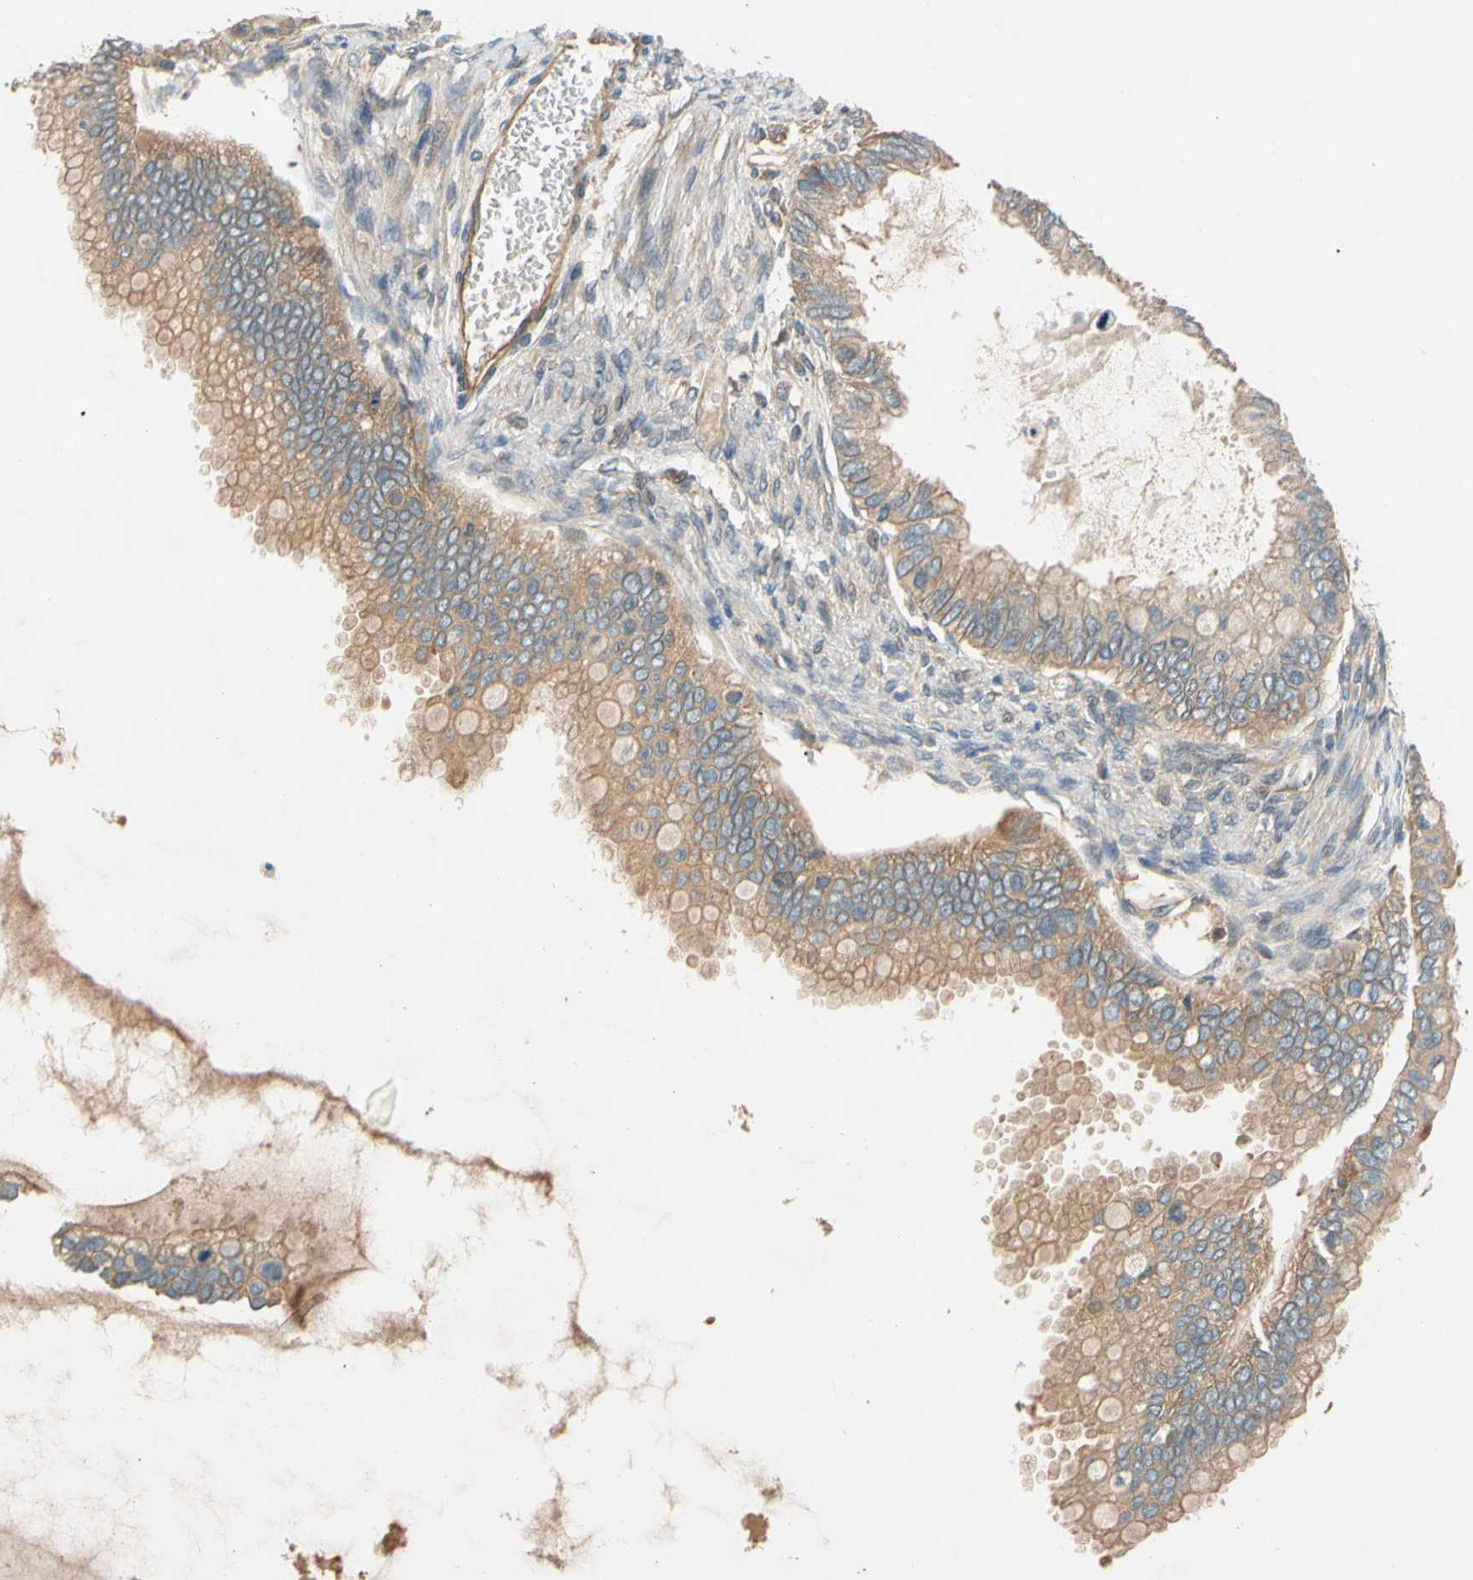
{"staining": {"intensity": "moderate", "quantity": ">75%", "location": "cytoplasmic/membranous"}, "tissue": "ovarian cancer", "cell_type": "Tumor cells", "image_type": "cancer", "snomed": [{"axis": "morphology", "description": "Cystadenocarcinoma, mucinous, NOS"}, {"axis": "topography", "description": "Ovary"}], "caption": "Tumor cells show medium levels of moderate cytoplasmic/membranous positivity in approximately >75% of cells in ovarian cancer.", "gene": "USP46", "patient": {"sex": "female", "age": 80}}